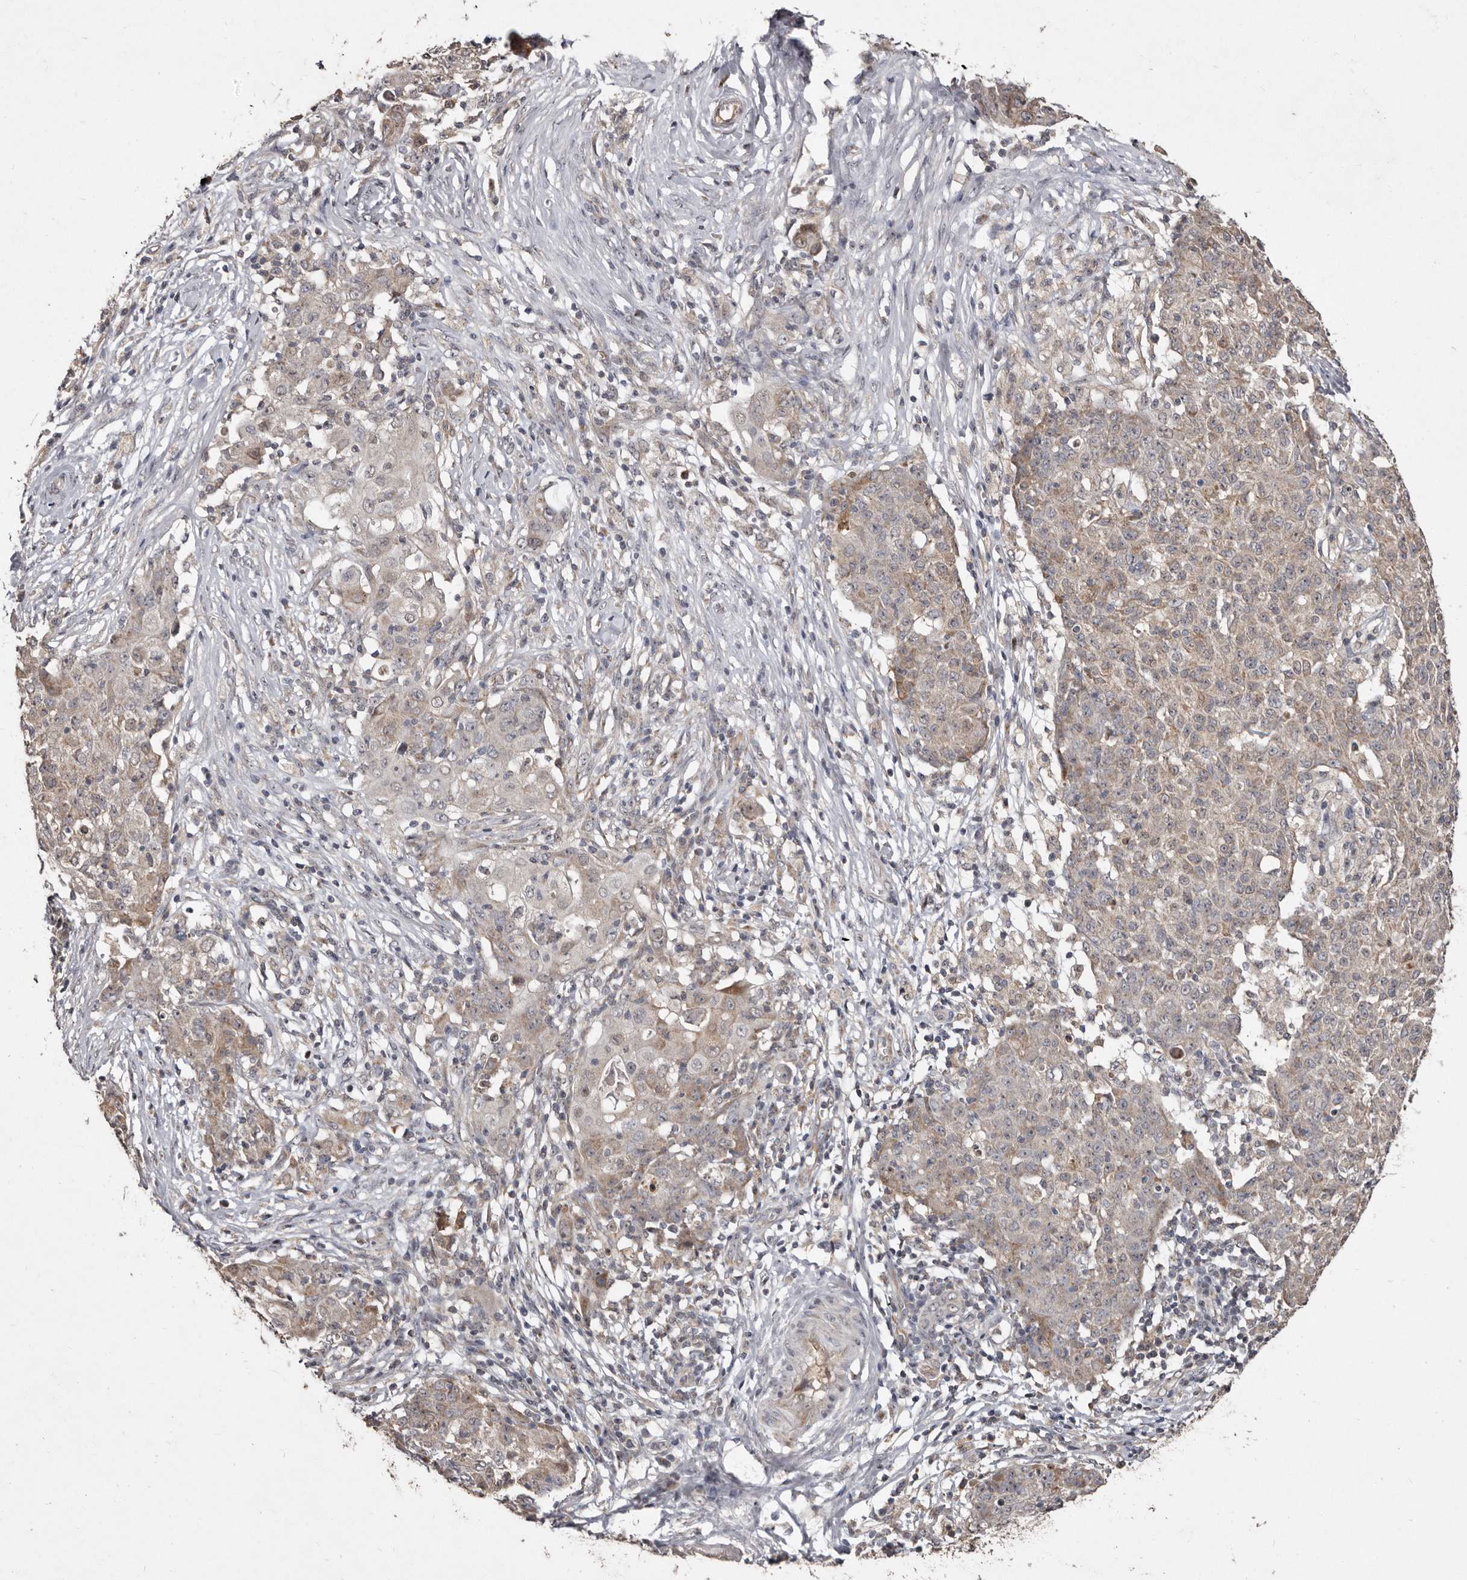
{"staining": {"intensity": "weak", "quantity": ">75%", "location": "cytoplasmic/membranous"}, "tissue": "ovarian cancer", "cell_type": "Tumor cells", "image_type": "cancer", "snomed": [{"axis": "morphology", "description": "Carcinoma, endometroid"}, {"axis": "topography", "description": "Ovary"}], "caption": "This image demonstrates ovarian cancer (endometroid carcinoma) stained with IHC to label a protein in brown. The cytoplasmic/membranous of tumor cells show weak positivity for the protein. Nuclei are counter-stained blue.", "gene": "FLAD1", "patient": {"sex": "female", "age": 42}}